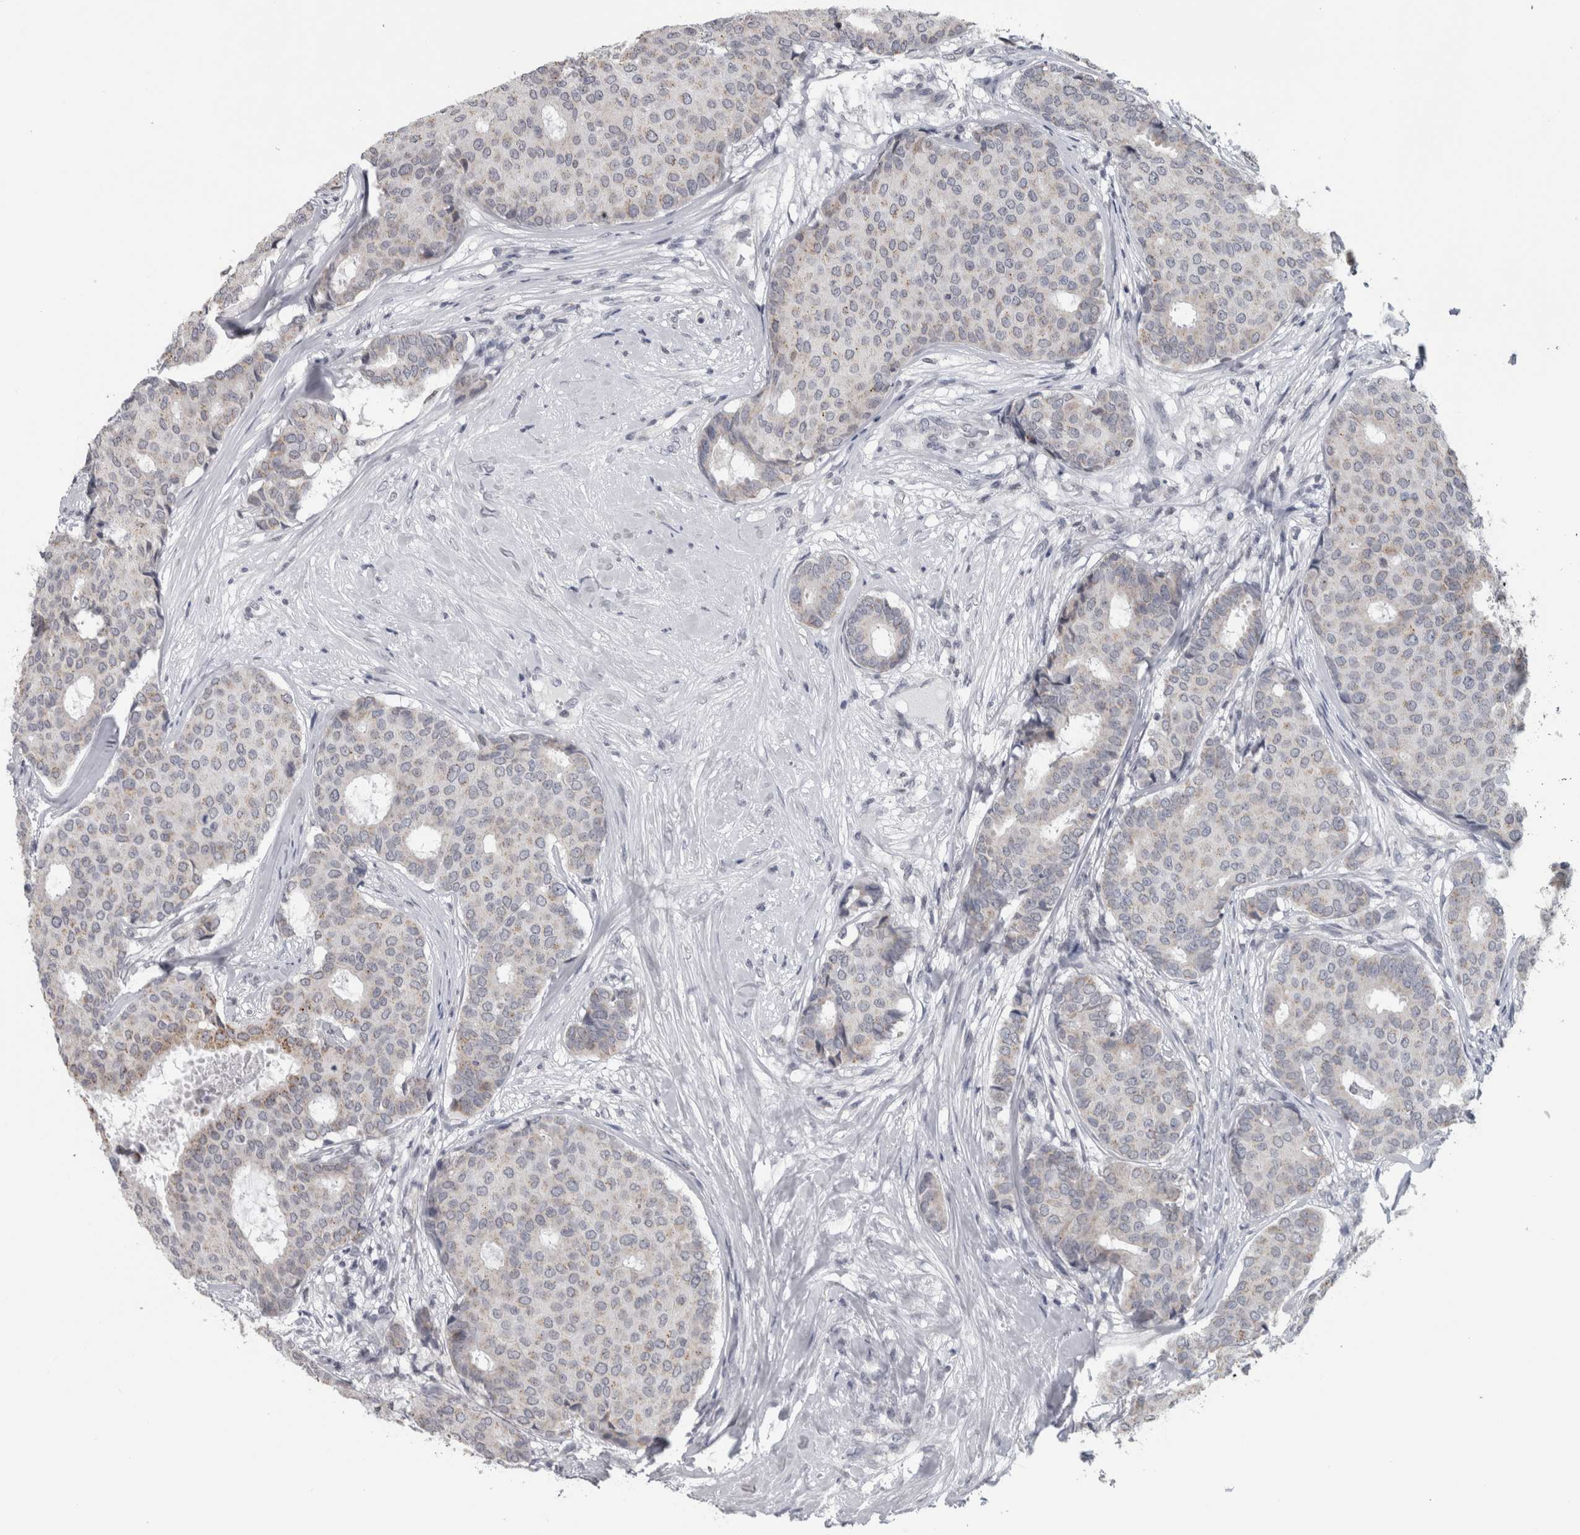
{"staining": {"intensity": "weak", "quantity": "<25%", "location": "cytoplasmic/membranous"}, "tissue": "breast cancer", "cell_type": "Tumor cells", "image_type": "cancer", "snomed": [{"axis": "morphology", "description": "Duct carcinoma"}, {"axis": "topography", "description": "Breast"}], "caption": "The histopathology image exhibits no staining of tumor cells in breast cancer.", "gene": "OR2K2", "patient": {"sex": "female", "age": 75}}